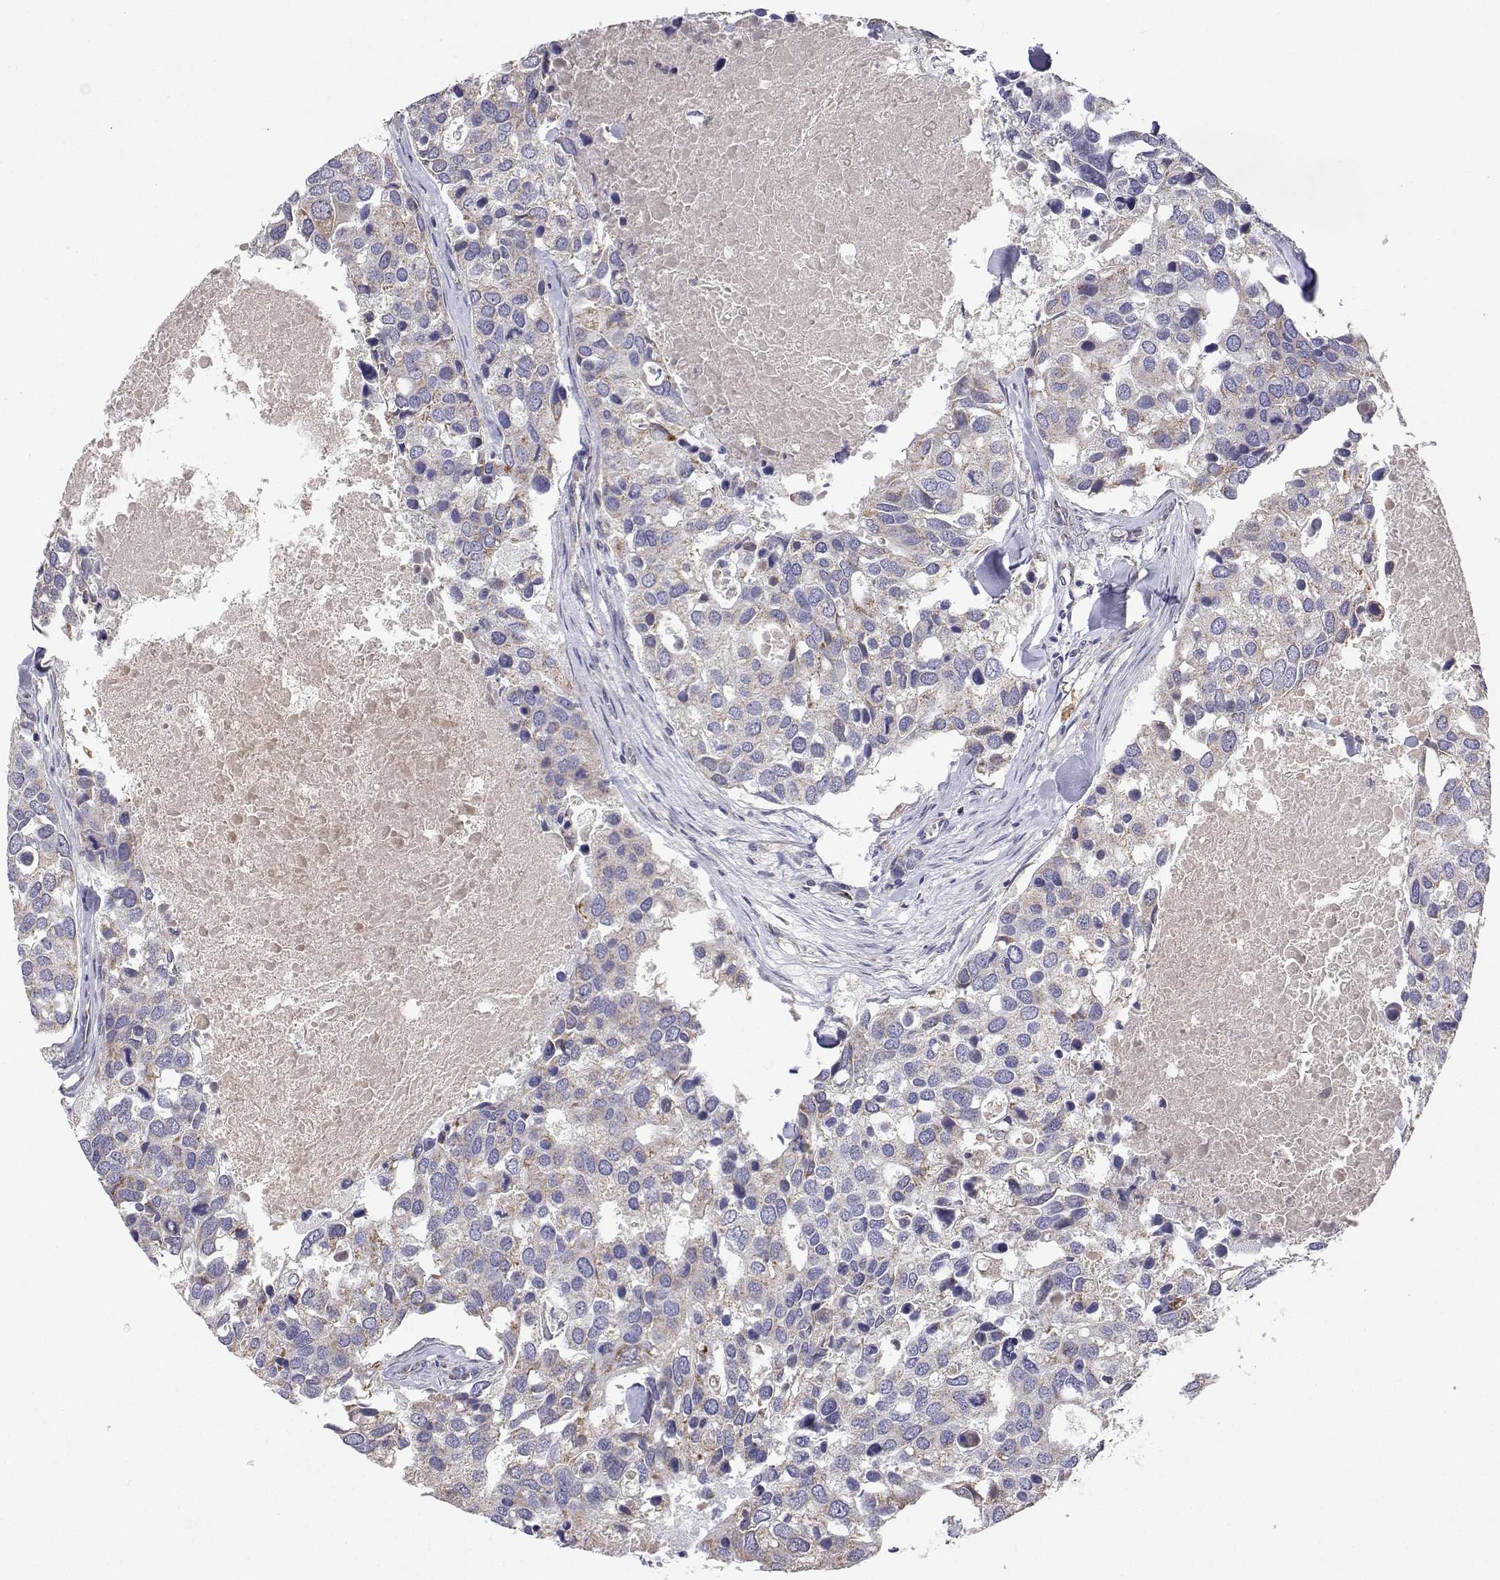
{"staining": {"intensity": "weak", "quantity": "<25%", "location": "cytoplasmic/membranous"}, "tissue": "breast cancer", "cell_type": "Tumor cells", "image_type": "cancer", "snomed": [{"axis": "morphology", "description": "Duct carcinoma"}, {"axis": "topography", "description": "Breast"}], "caption": "This image is of infiltrating ductal carcinoma (breast) stained with immunohistochemistry (IHC) to label a protein in brown with the nuclei are counter-stained blue. There is no positivity in tumor cells.", "gene": "MRPL3", "patient": {"sex": "female", "age": 83}}